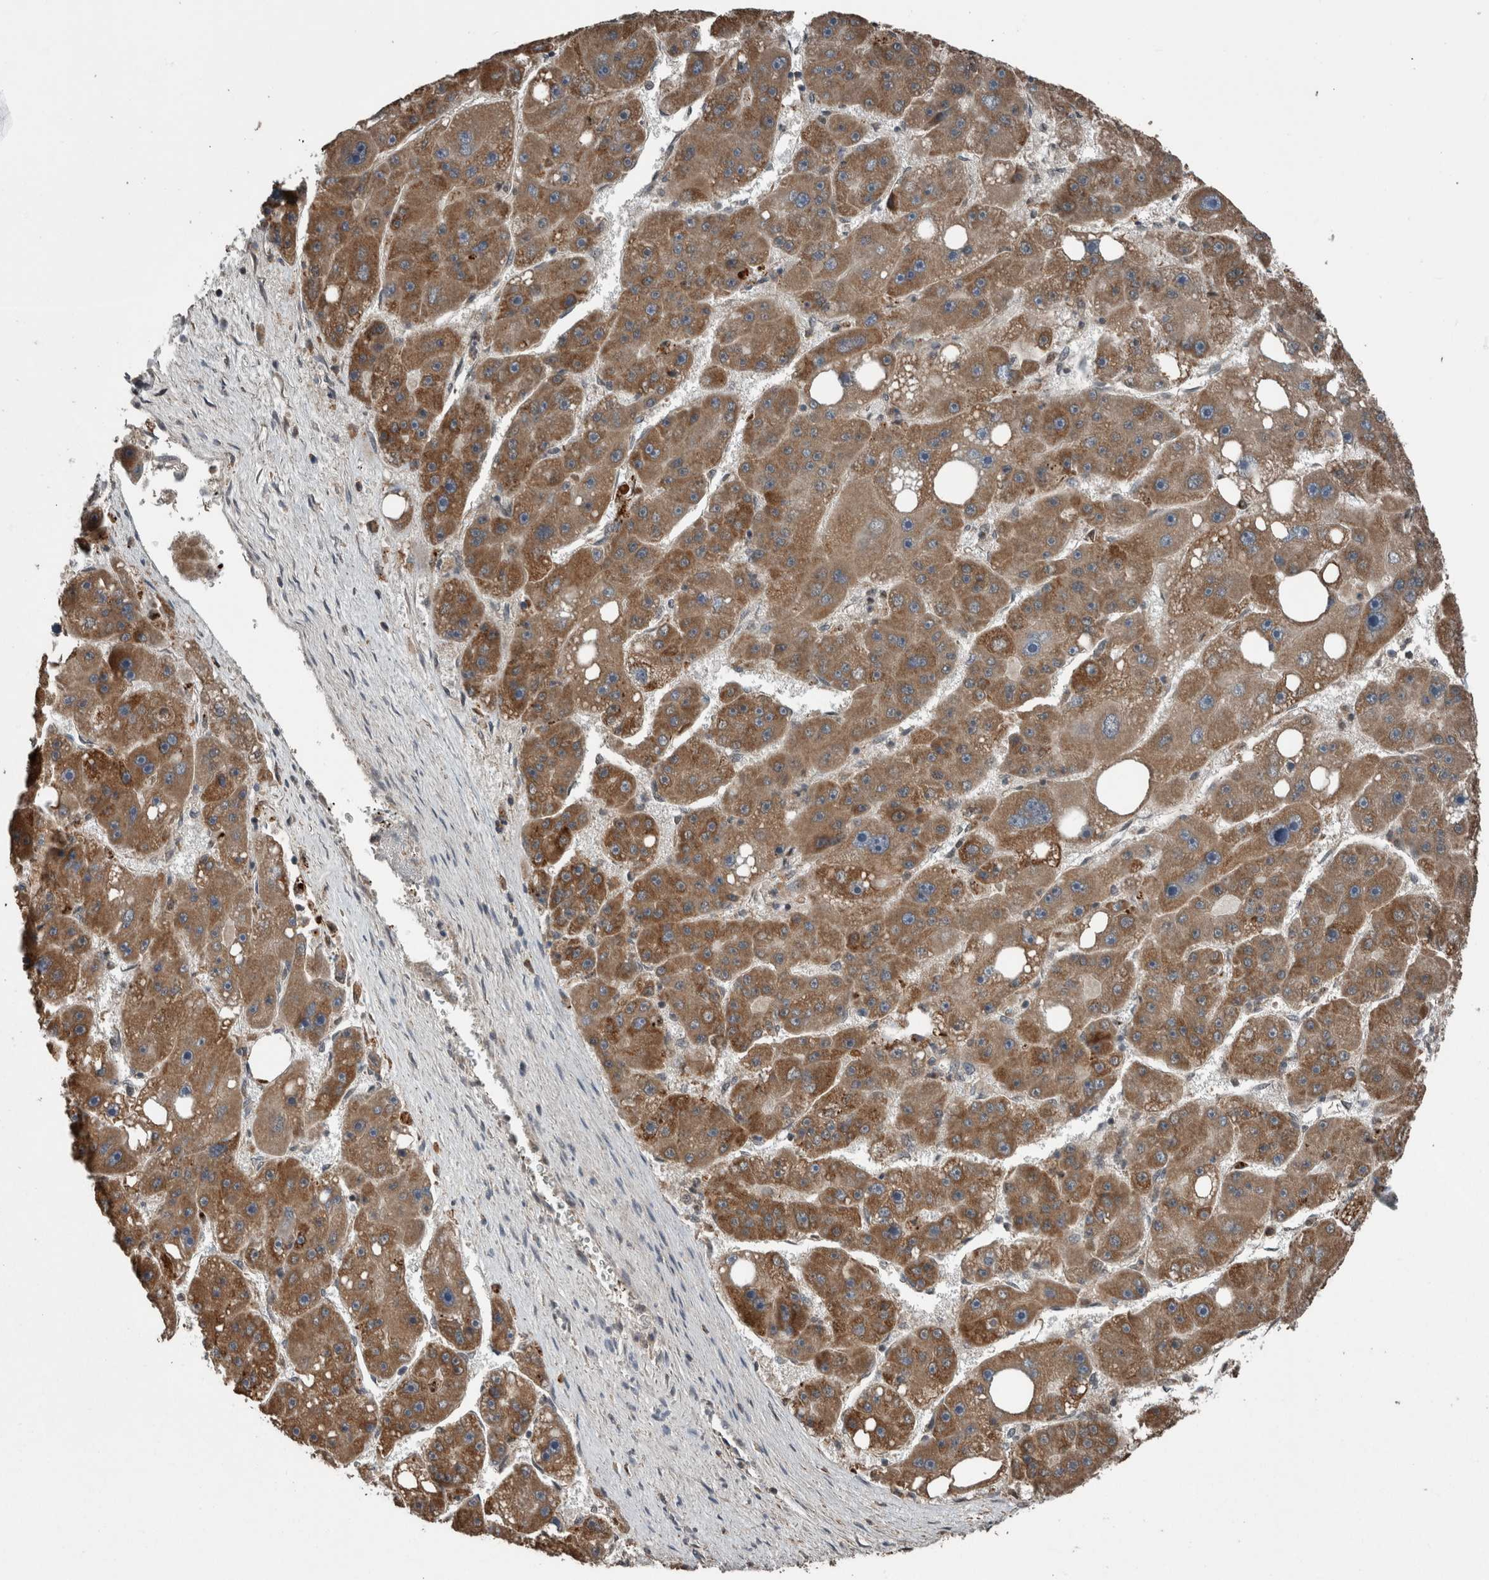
{"staining": {"intensity": "moderate", "quantity": ">75%", "location": "cytoplasmic/membranous"}, "tissue": "liver cancer", "cell_type": "Tumor cells", "image_type": "cancer", "snomed": [{"axis": "morphology", "description": "Carcinoma, Hepatocellular, NOS"}, {"axis": "topography", "description": "Liver"}], "caption": "This is a micrograph of immunohistochemistry (IHC) staining of liver cancer, which shows moderate positivity in the cytoplasmic/membranous of tumor cells.", "gene": "RIOK3", "patient": {"sex": "female", "age": 61}}